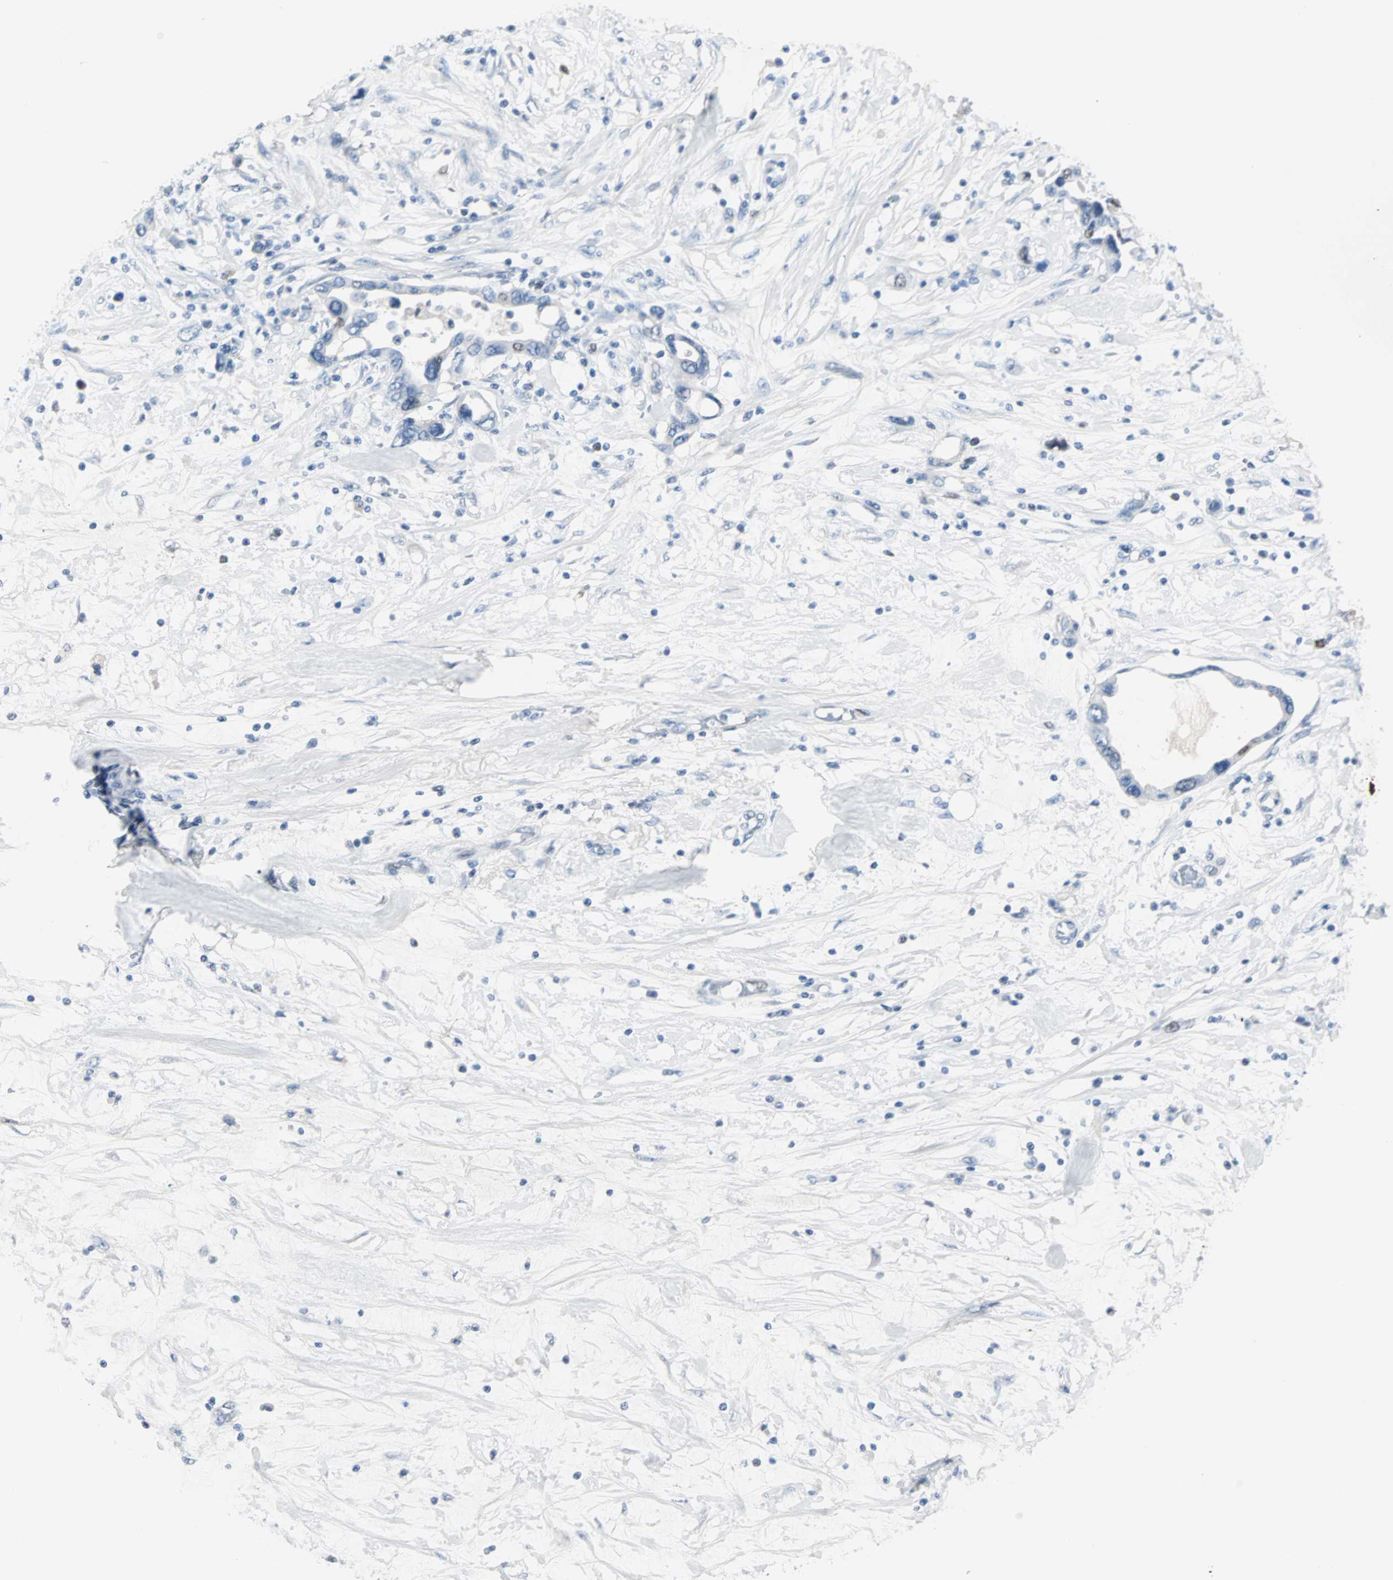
{"staining": {"intensity": "moderate", "quantity": "<25%", "location": "nuclear"}, "tissue": "pancreatic cancer", "cell_type": "Tumor cells", "image_type": "cancer", "snomed": [{"axis": "morphology", "description": "Adenocarcinoma, NOS"}, {"axis": "topography", "description": "Pancreas"}], "caption": "A photomicrograph of human pancreatic cancer stained for a protein exhibits moderate nuclear brown staining in tumor cells.", "gene": "CCNE2", "patient": {"sex": "female", "age": 57}}